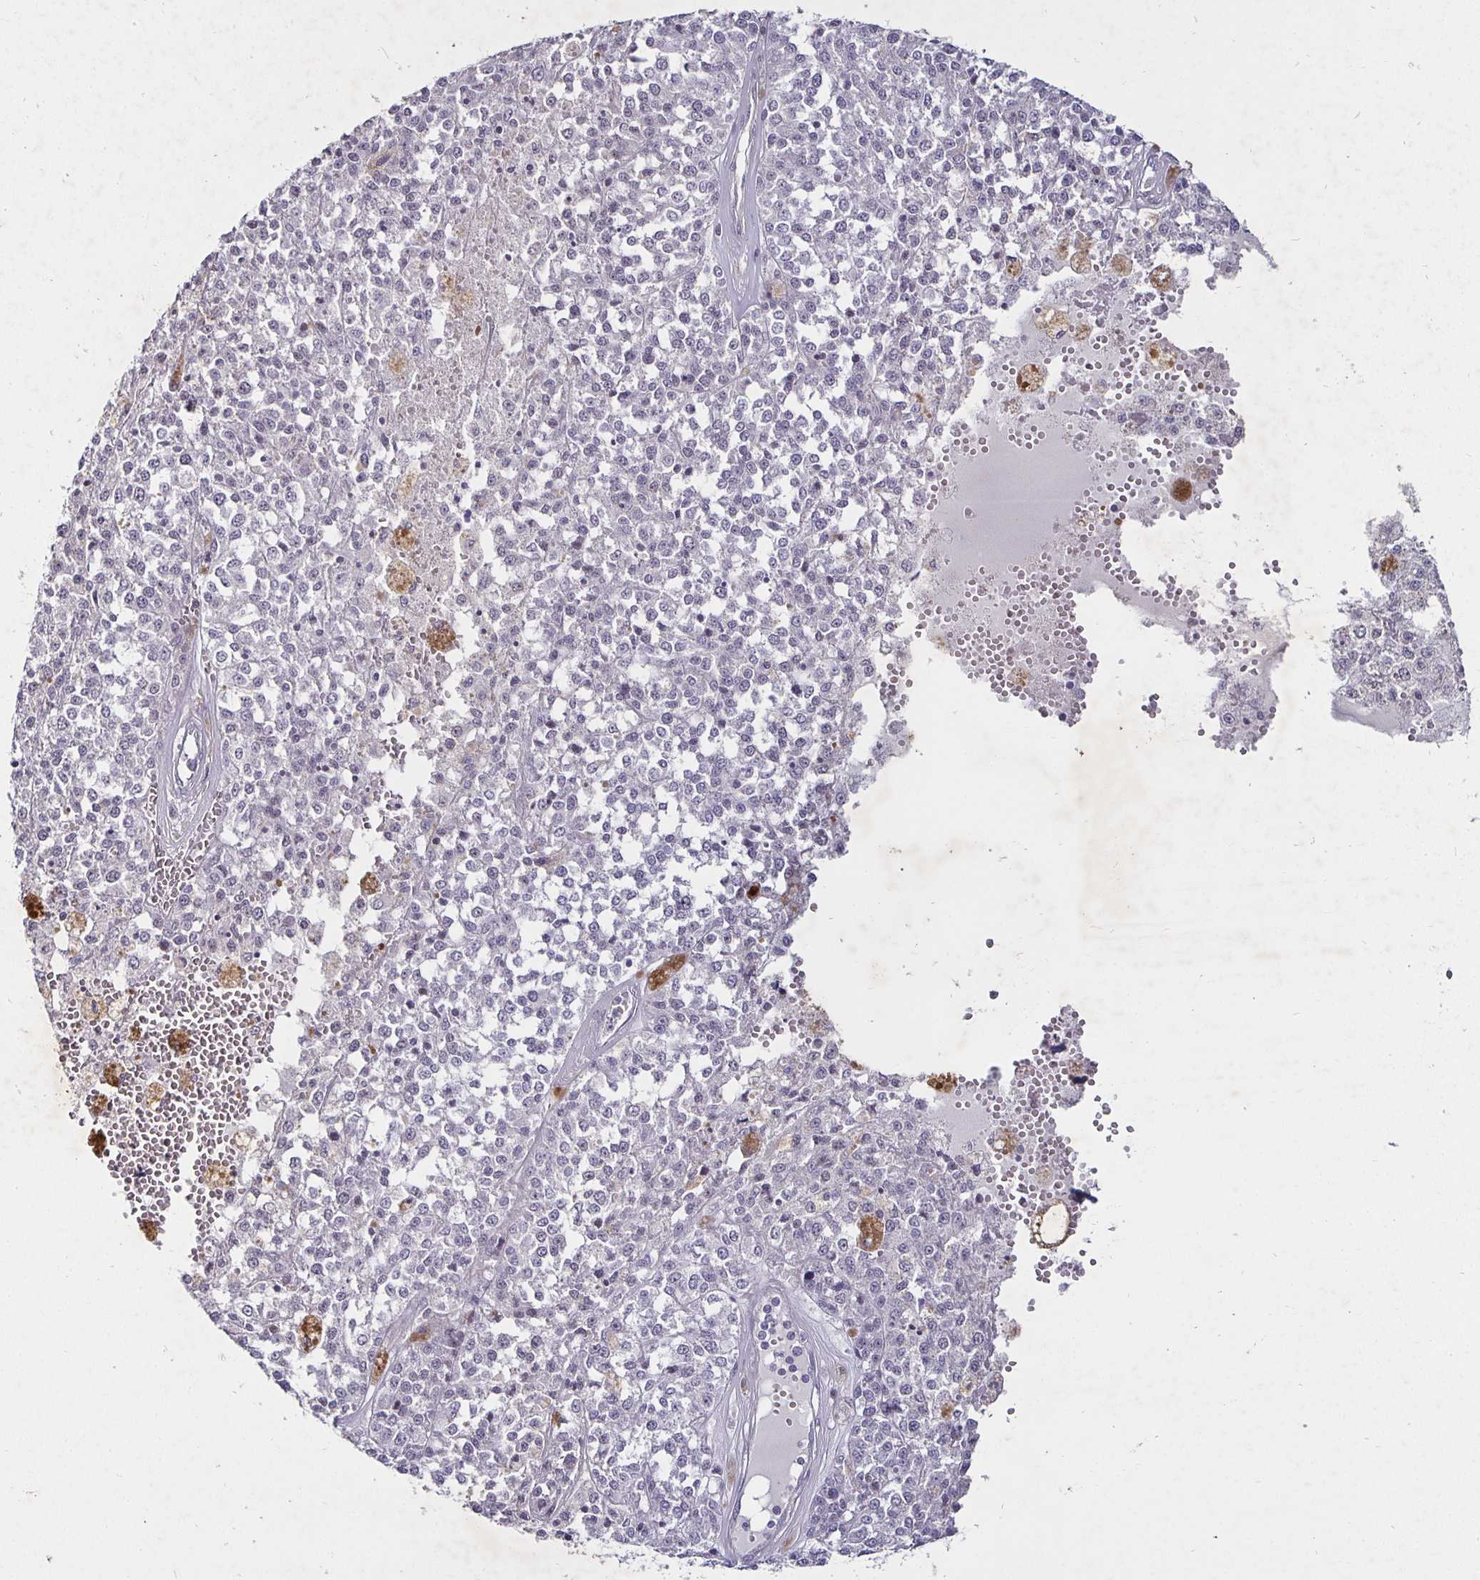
{"staining": {"intensity": "negative", "quantity": "none", "location": "none"}, "tissue": "melanoma", "cell_type": "Tumor cells", "image_type": "cancer", "snomed": [{"axis": "morphology", "description": "Malignant melanoma, Metastatic site"}, {"axis": "topography", "description": "Lymph node"}], "caption": "Tumor cells show no significant positivity in melanoma. Nuclei are stained in blue.", "gene": "MLH1", "patient": {"sex": "female", "age": 64}}